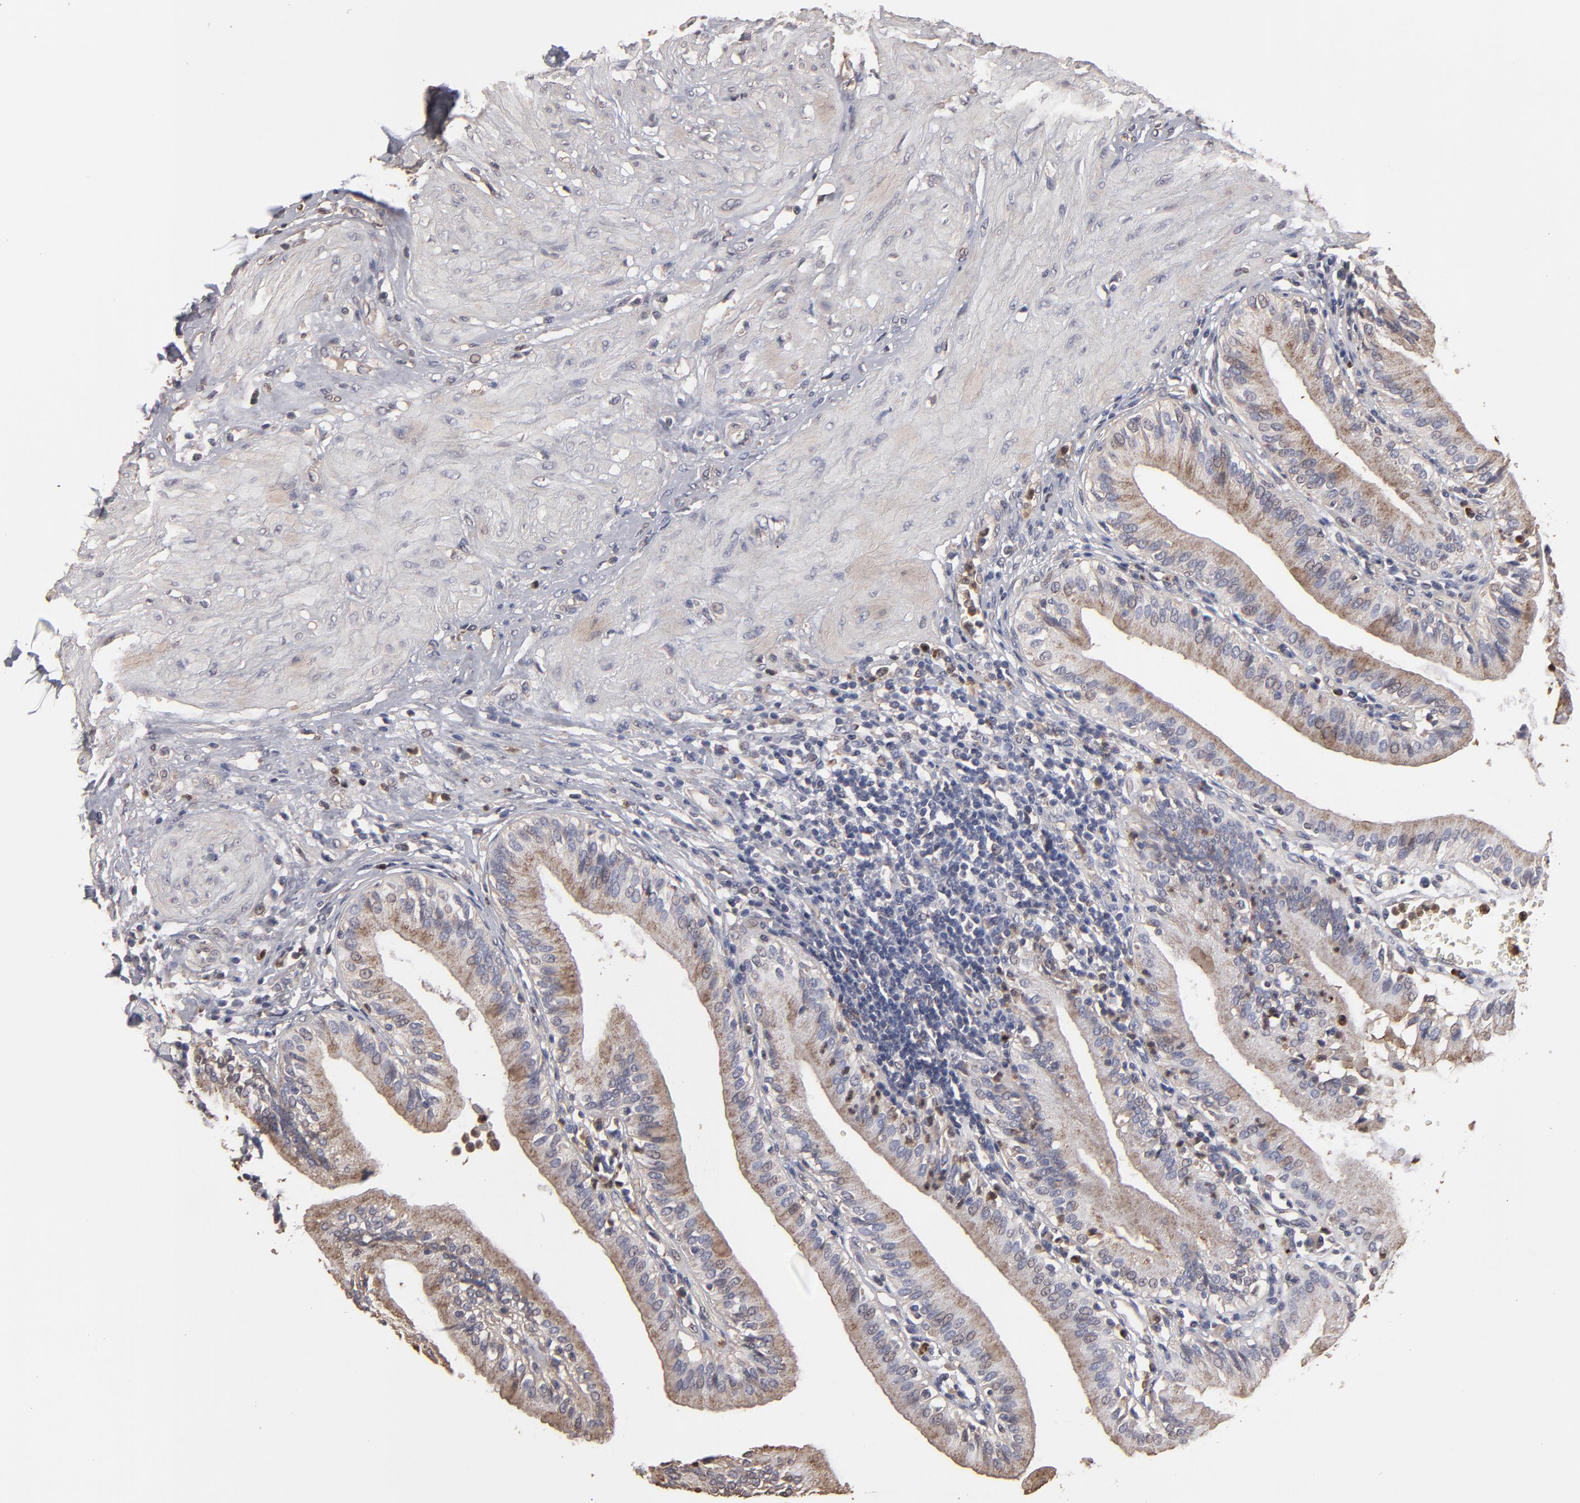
{"staining": {"intensity": "moderate", "quantity": ">75%", "location": "cytoplasmic/membranous"}, "tissue": "gallbladder", "cell_type": "Glandular cells", "image_type": "normal", "snomed": [{"axis": "morphology", "description": "Normal tissue, NOS"}, {"axis": "topography", "description": "Gallbladder"}], "caption": "Immunohistochemical staining of normal gallbladder reveals medium levels of moderate cytoplasmic/membranous expression in approximately >75% of glandular cells.", "gene": "RO60", "patient": {"sex": "male", "age": 58}}